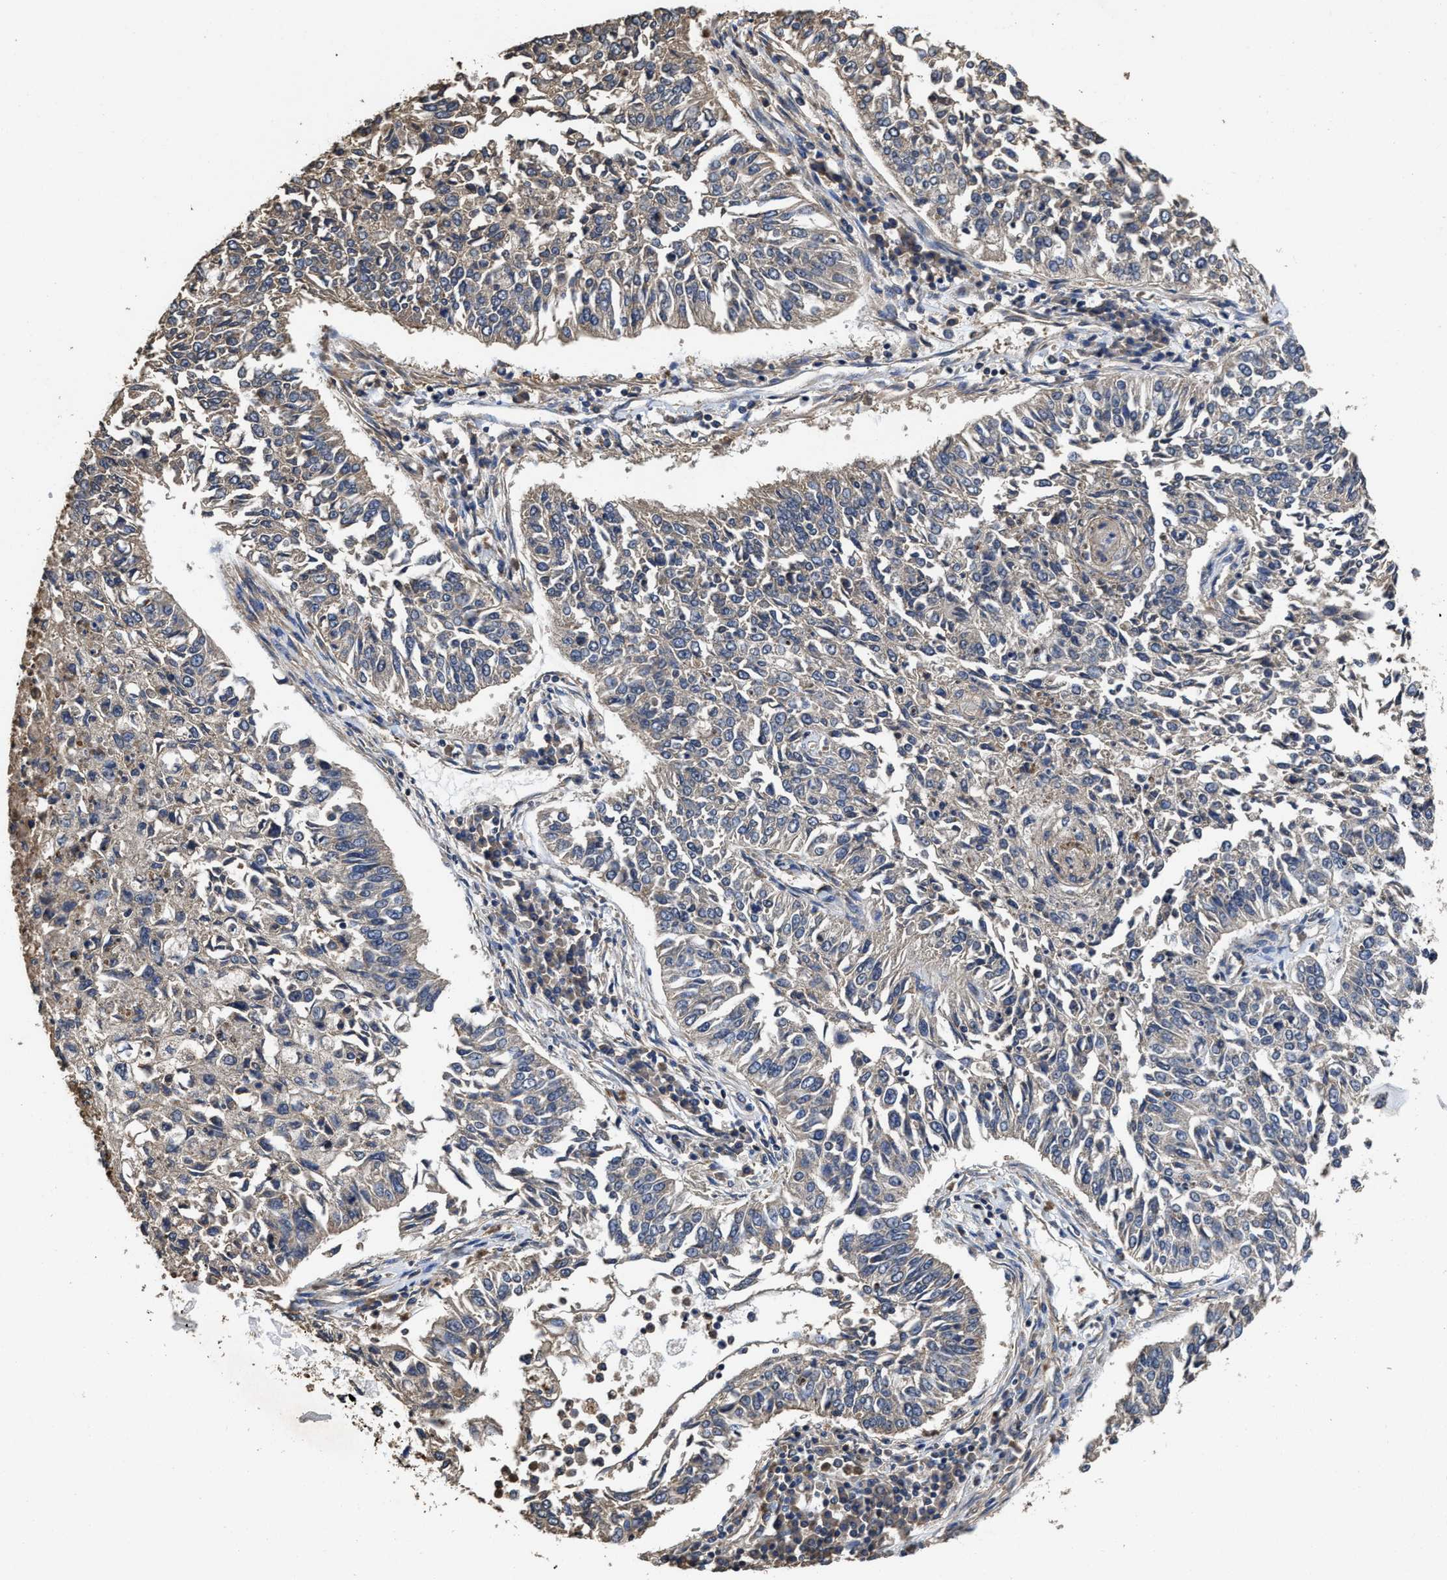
{"staining": {"intensity": "weak", "quantity": "<25%", "location": "cytoplasmic/membranous"}, "tissue": "lung cancer", "cell_type": "Tumor cells", "image_type": "cancer", "snomed": [{"axis": "morphology", "description": "Normal tissue, NOS"}, {"axis": "morphology", "description": "Squamous cell carcinoma, NOS"}, {"axis": "topography", "description": "Cartilage tissue"}, {"axis": "topography", "description": "Bronchus"}, {"axis": "topography", "description": "Lung"}], "caption": "Photomicrograph shows no significant protein staining in tumor cells of lung squamous cell carcinoma. The staining is performed using DAB (3,3'-diaminobenzidine) brown chromogen with nuclei counter-stained in using hematoxylin.", "gene": "SFXN4", "patient": {"sex": "female", "age": 49}}